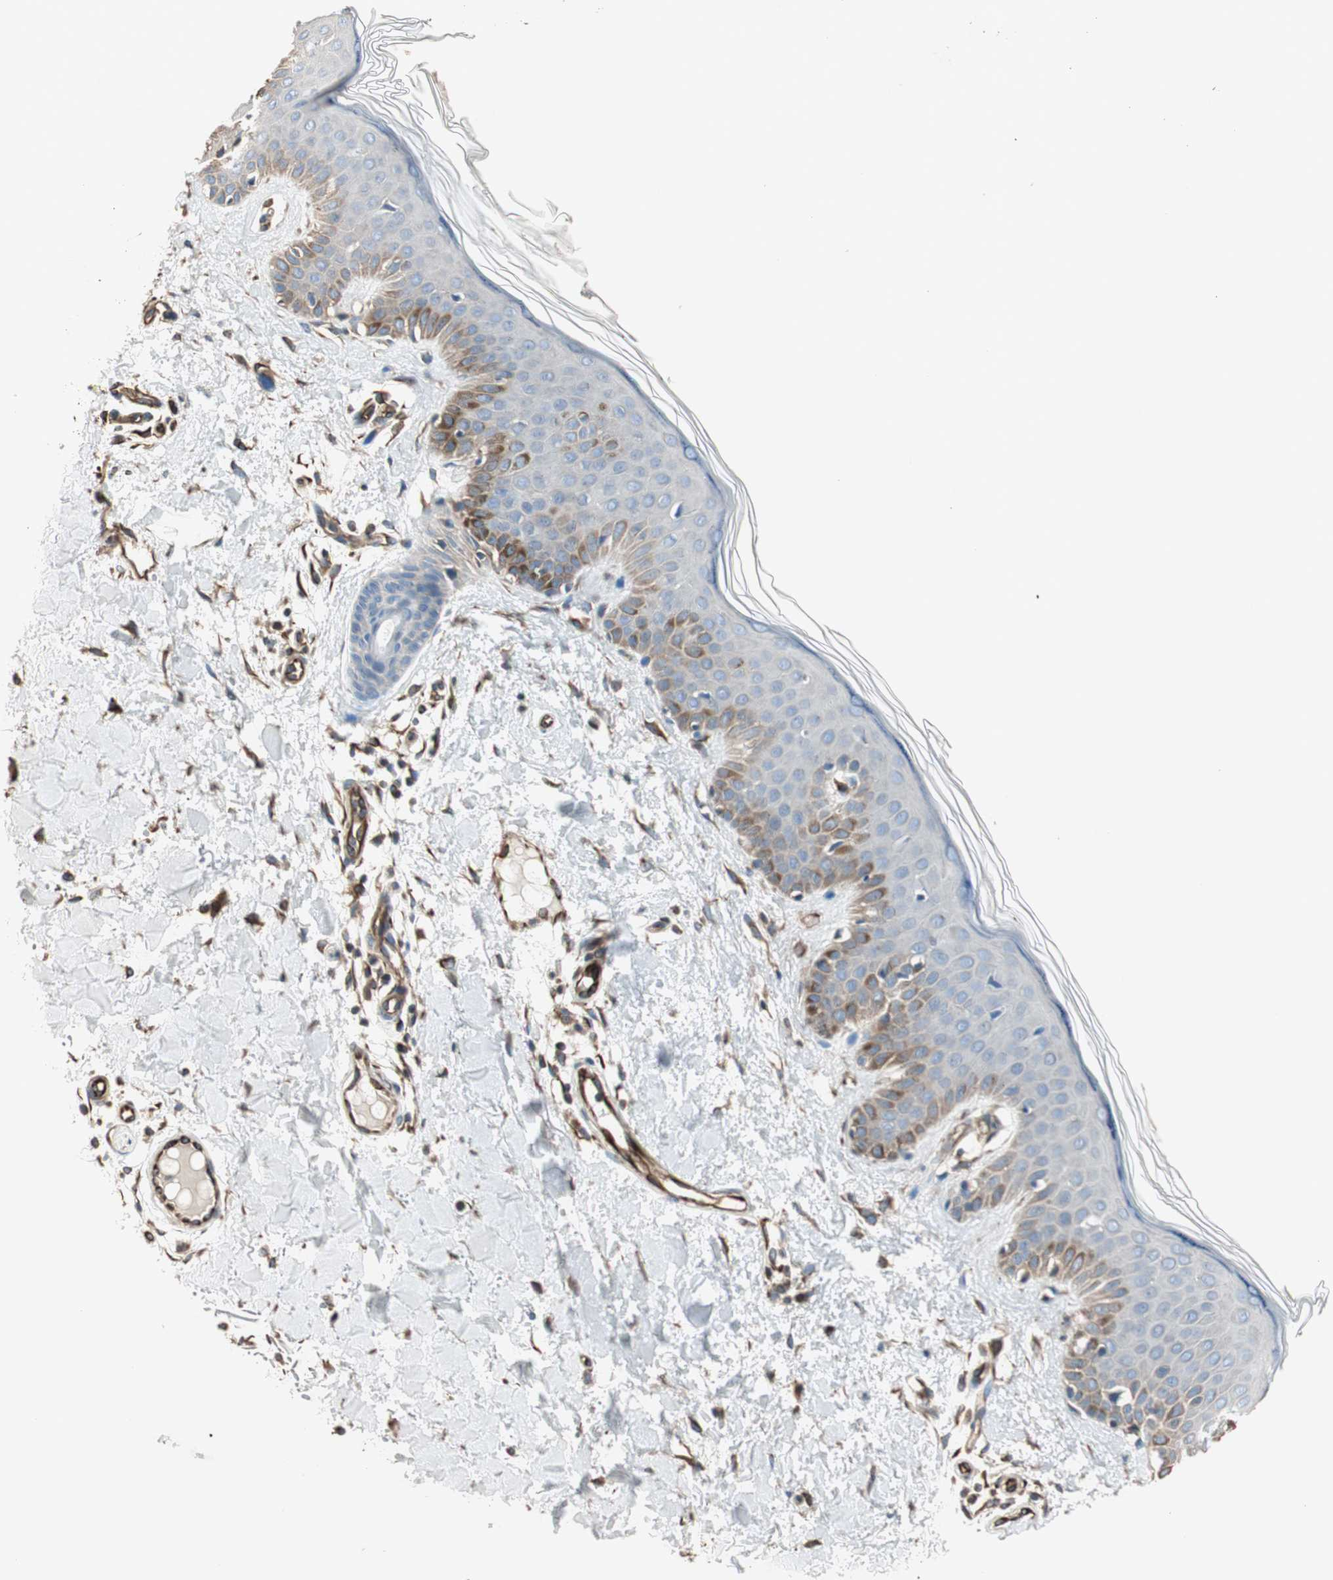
{"staining": {"intensity": "moderate", "quantity": ">75%", "location": "cytoplasmic/membranous"}, "tissue": "skin", "cell_type": "Fibroblasts", "image_type": "normal", "snomed": [{"axis": "morphology", "description": "Normal tissue, NOS"}, {"axis": "topography", "description": "Skin"}], "caption": "Immunohistochemical staining of unremarkable human skin reveals moderate cytoplasmic/membranous protein positivity in approximately >75% of fibroblasts. The protein is shown in brown color, while the nuclei are stained blue.", "gene": "SRCIN1", "patient": {"sex": "male", "age": 67}}